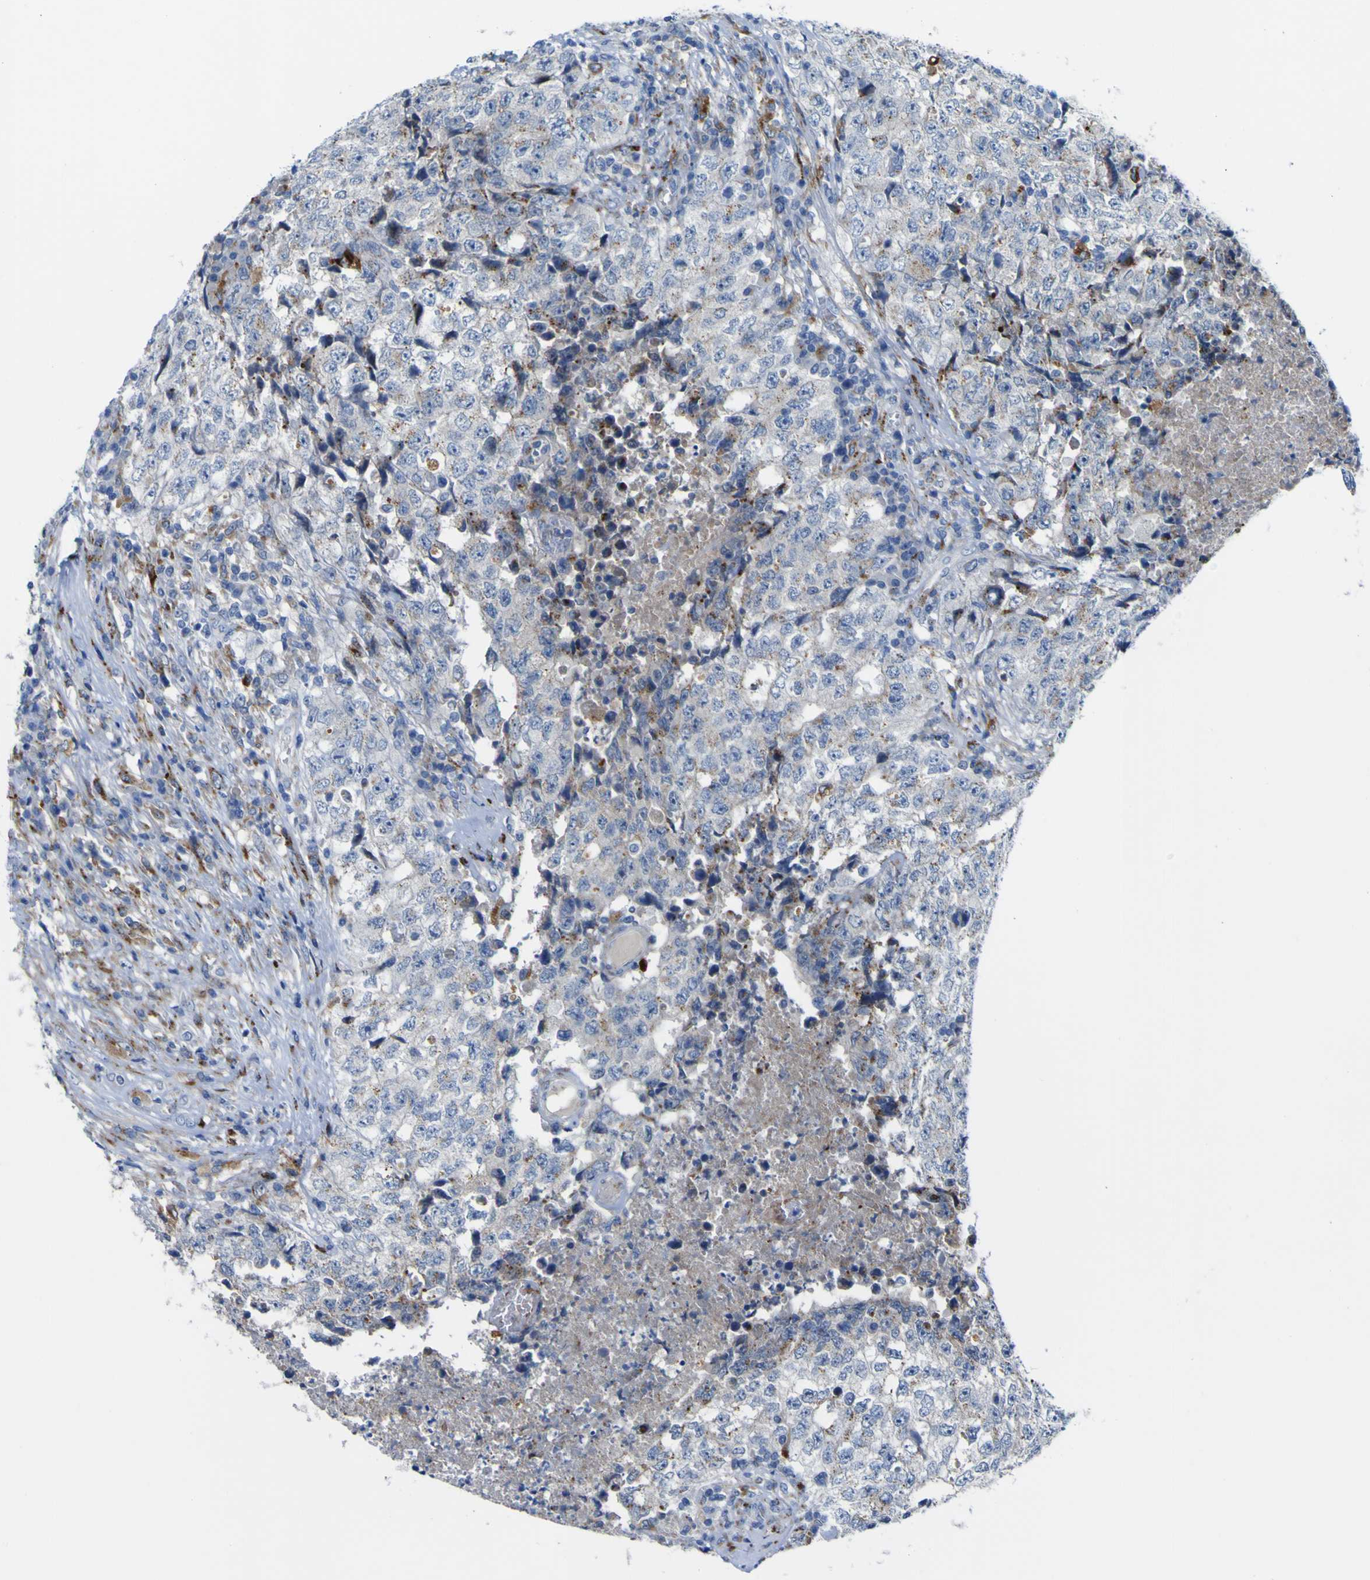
{"staining": {"intensity": "weak", "quantity": "25%-75%", "location": "cytoplasmic/membranous"}, "tissue": "testis cancer", "cell_type": "Tumor cells", "image_type": "cancer", "snomed": [{"axis": "morphology", "description": "Necrosis, NOS"}, {"axis": "morphology", "description": "Carcinoma, Embryonal, NOS"}, {"axis": "topography", "description": "Testis"}], "caption": "Protein analysis of testis cancer tissue reveals weak cytoplasmic/membranous expression in approximately 25%-75% of tumor cells. (DAB (3,3'-diaminobenzidine) = brown stain, brightfield microscopy at high magnification).", "gene": "PTPRF", "patient": {"sex": "male", "age": 19}}